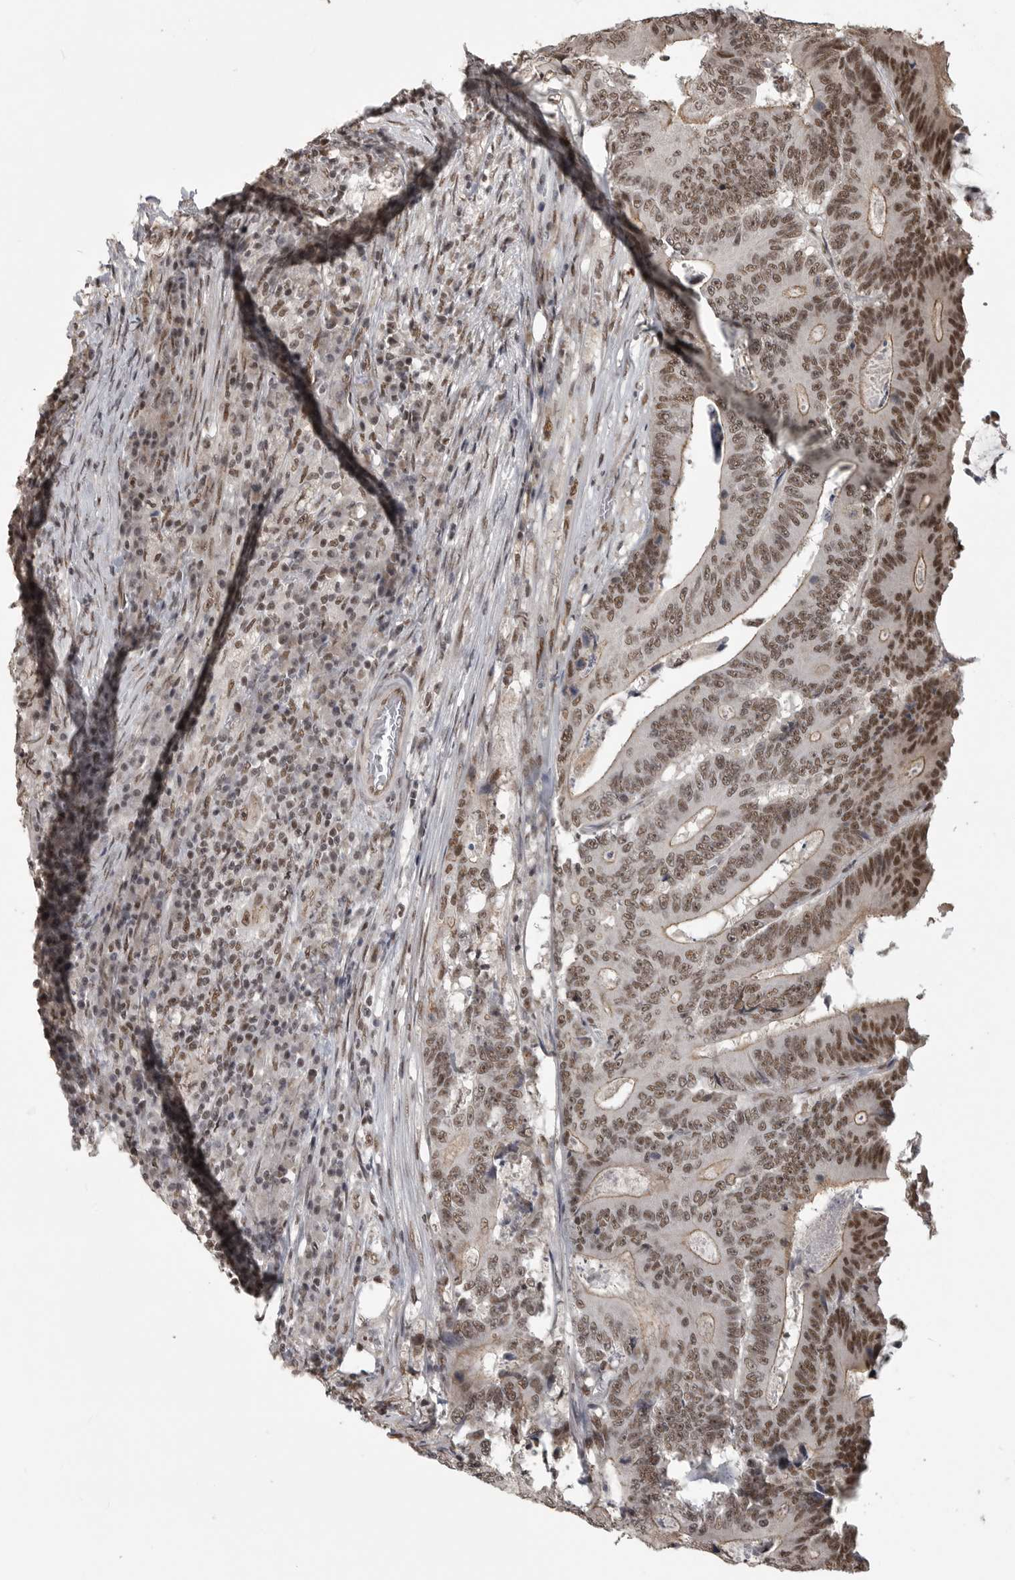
{"staining": {"intensity": "strong", "quantity": ">75%", "location": "nuclear"}, "tissue": "colorectal cancer", "cell_type": "Tumor cells", "image_type": "cancer", "snomed": [{"axis": "morphology", "description": "Adenocarcinoma, NOS"}, {"axis": "topography", "description": "Colon"}], "caption": "An image of human colorectal cancer (adenocarcinoma) stained for a protein exhibits strong nuclear brown staining in tumor cells.", "gene": "CBLL1", "patient": {"sex": "male", "age": 83}}